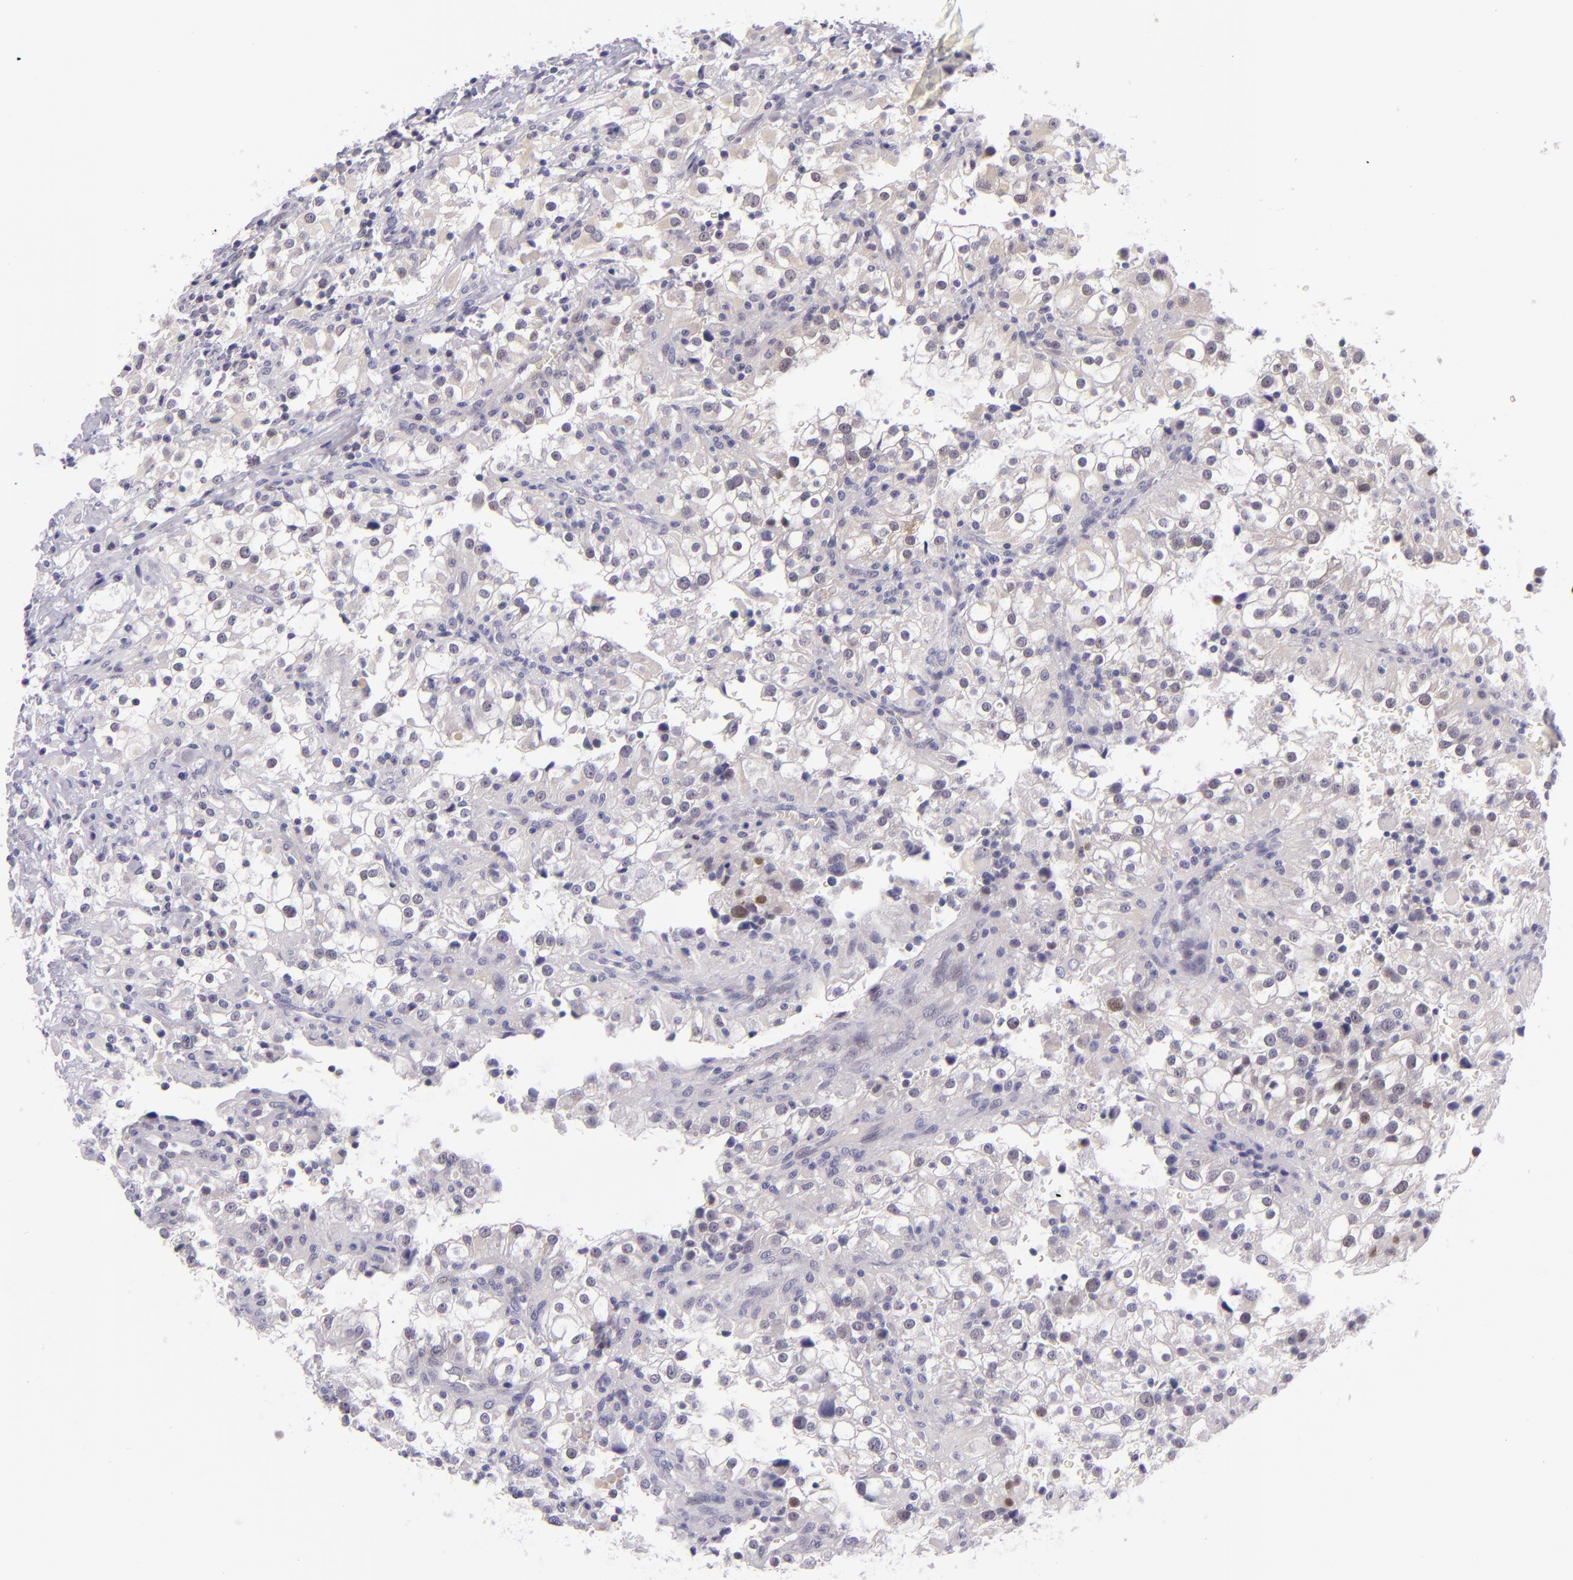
{"staining": {"intensity": "negative", "quantity": "none", "location": "none"}, "tissue": "renal cancer", "cell_type": "Tumor cells", "image_type": "cancer", "snomed": [{"axis": "morphology", "description": "Adenocarcinoma, NOS"}, {"axis": "topography", "description": "Kidney"}], "caption": "Renal cancer (adenocarcinoma) stained for a protein using immunohistochemistry reveals no expression tumor cells.", "gene": "CSE1L", "patient": {"sex": "female", "age": 52}}